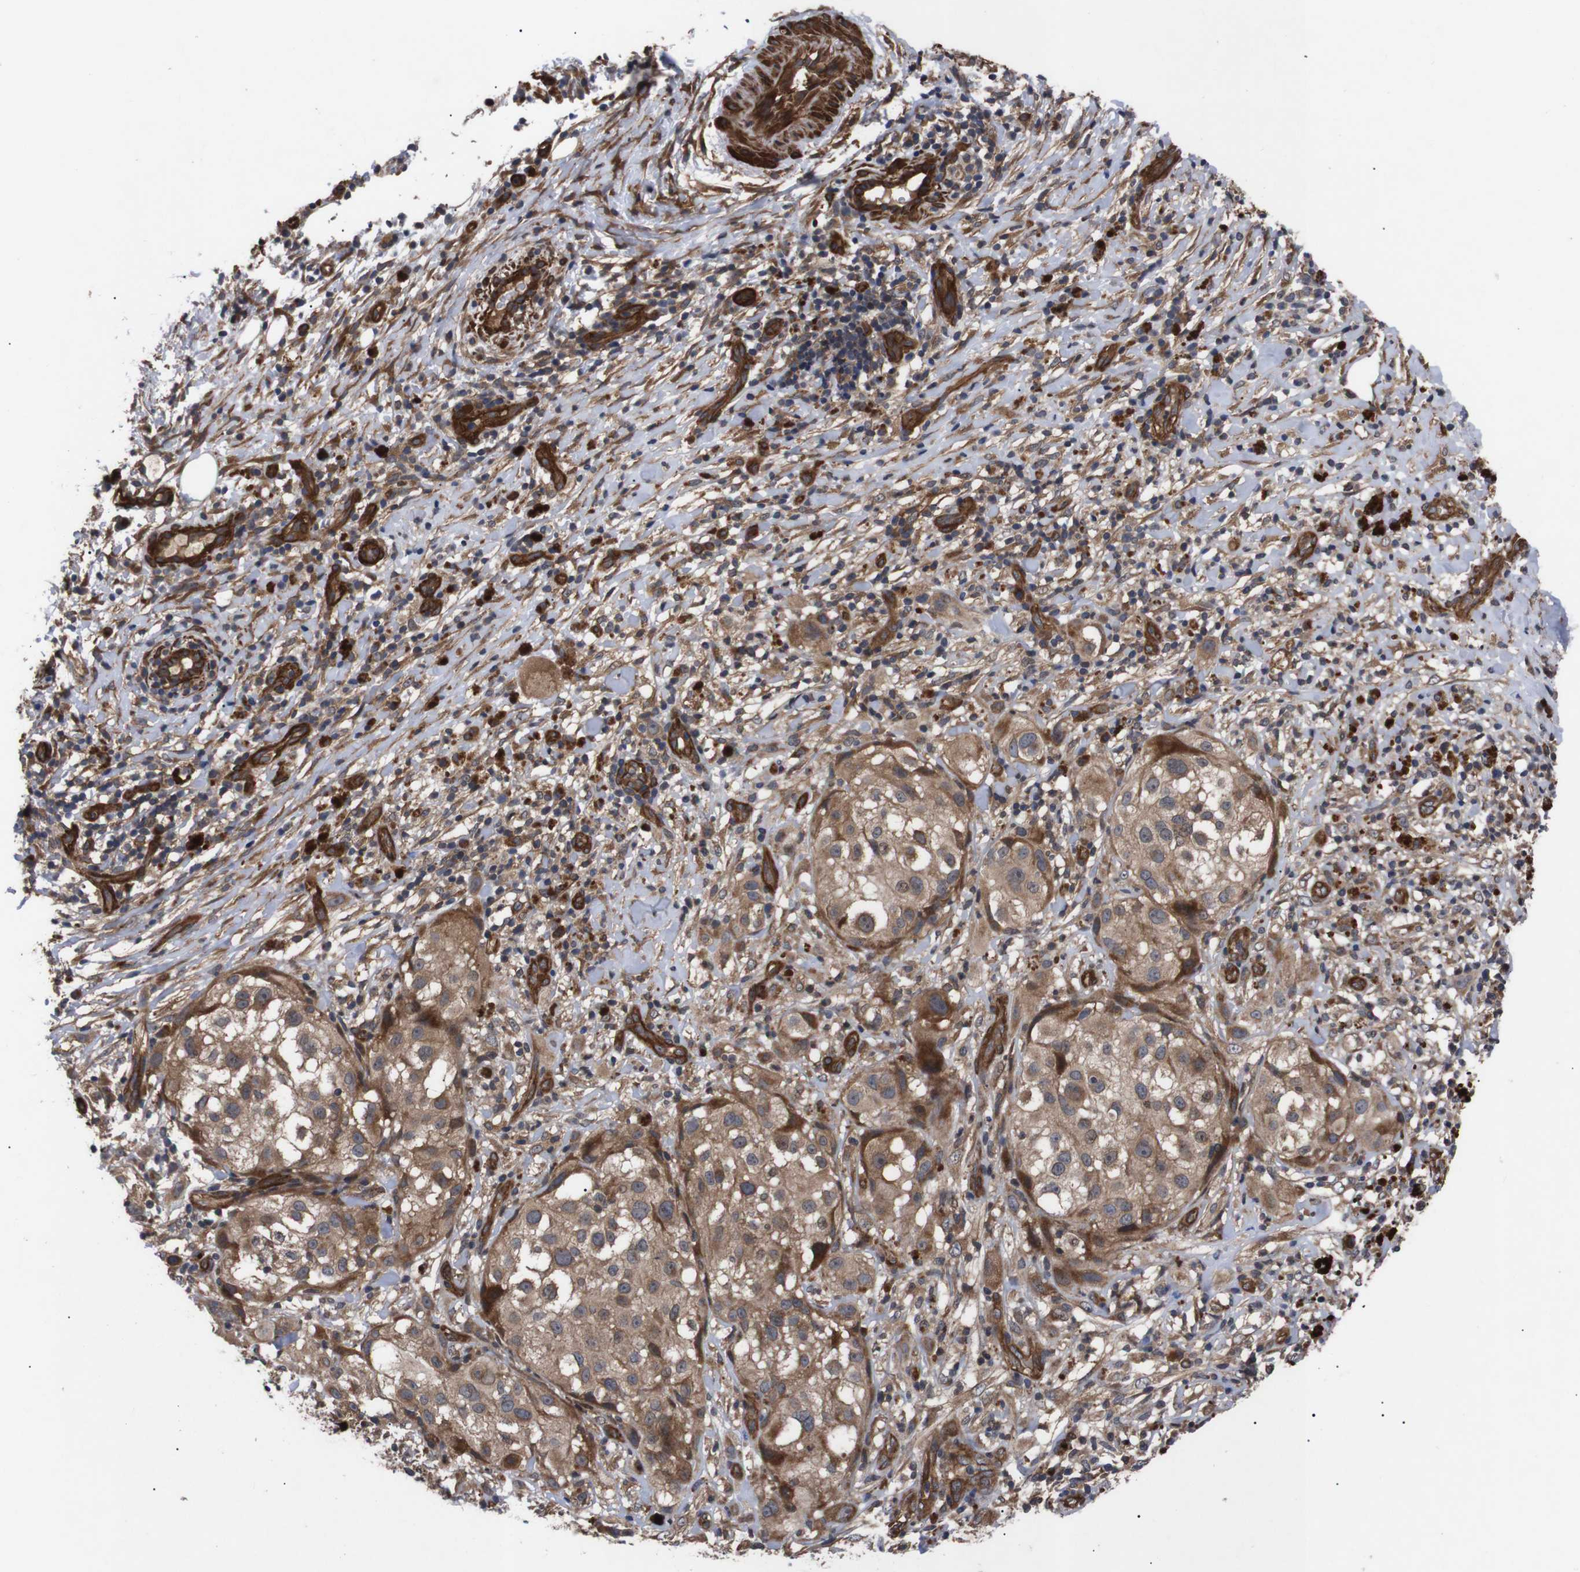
{"staining": {"intensity": "moderate", "quantity": ">75%", "location": "cytoplasmic/membranous"}, "tissue": "melanoma", "cell_type": "Tumor cells", "image_type": "cancer", "snomed": [{"axis": "morphology", "description": "Necrosis, NOS"}, {"axis": "morphology", "description": "Malignant melanoma, NOS"}, {"axis": "topography", "description": "Skin"}], "caption": "Tumor cells show medium levels of moderate cytoplasmic/membranous positivity in about >75% of cells in human malignant melanoma.", "gene": "PAWR", "patient": {"sex": "female", "age": 87}}